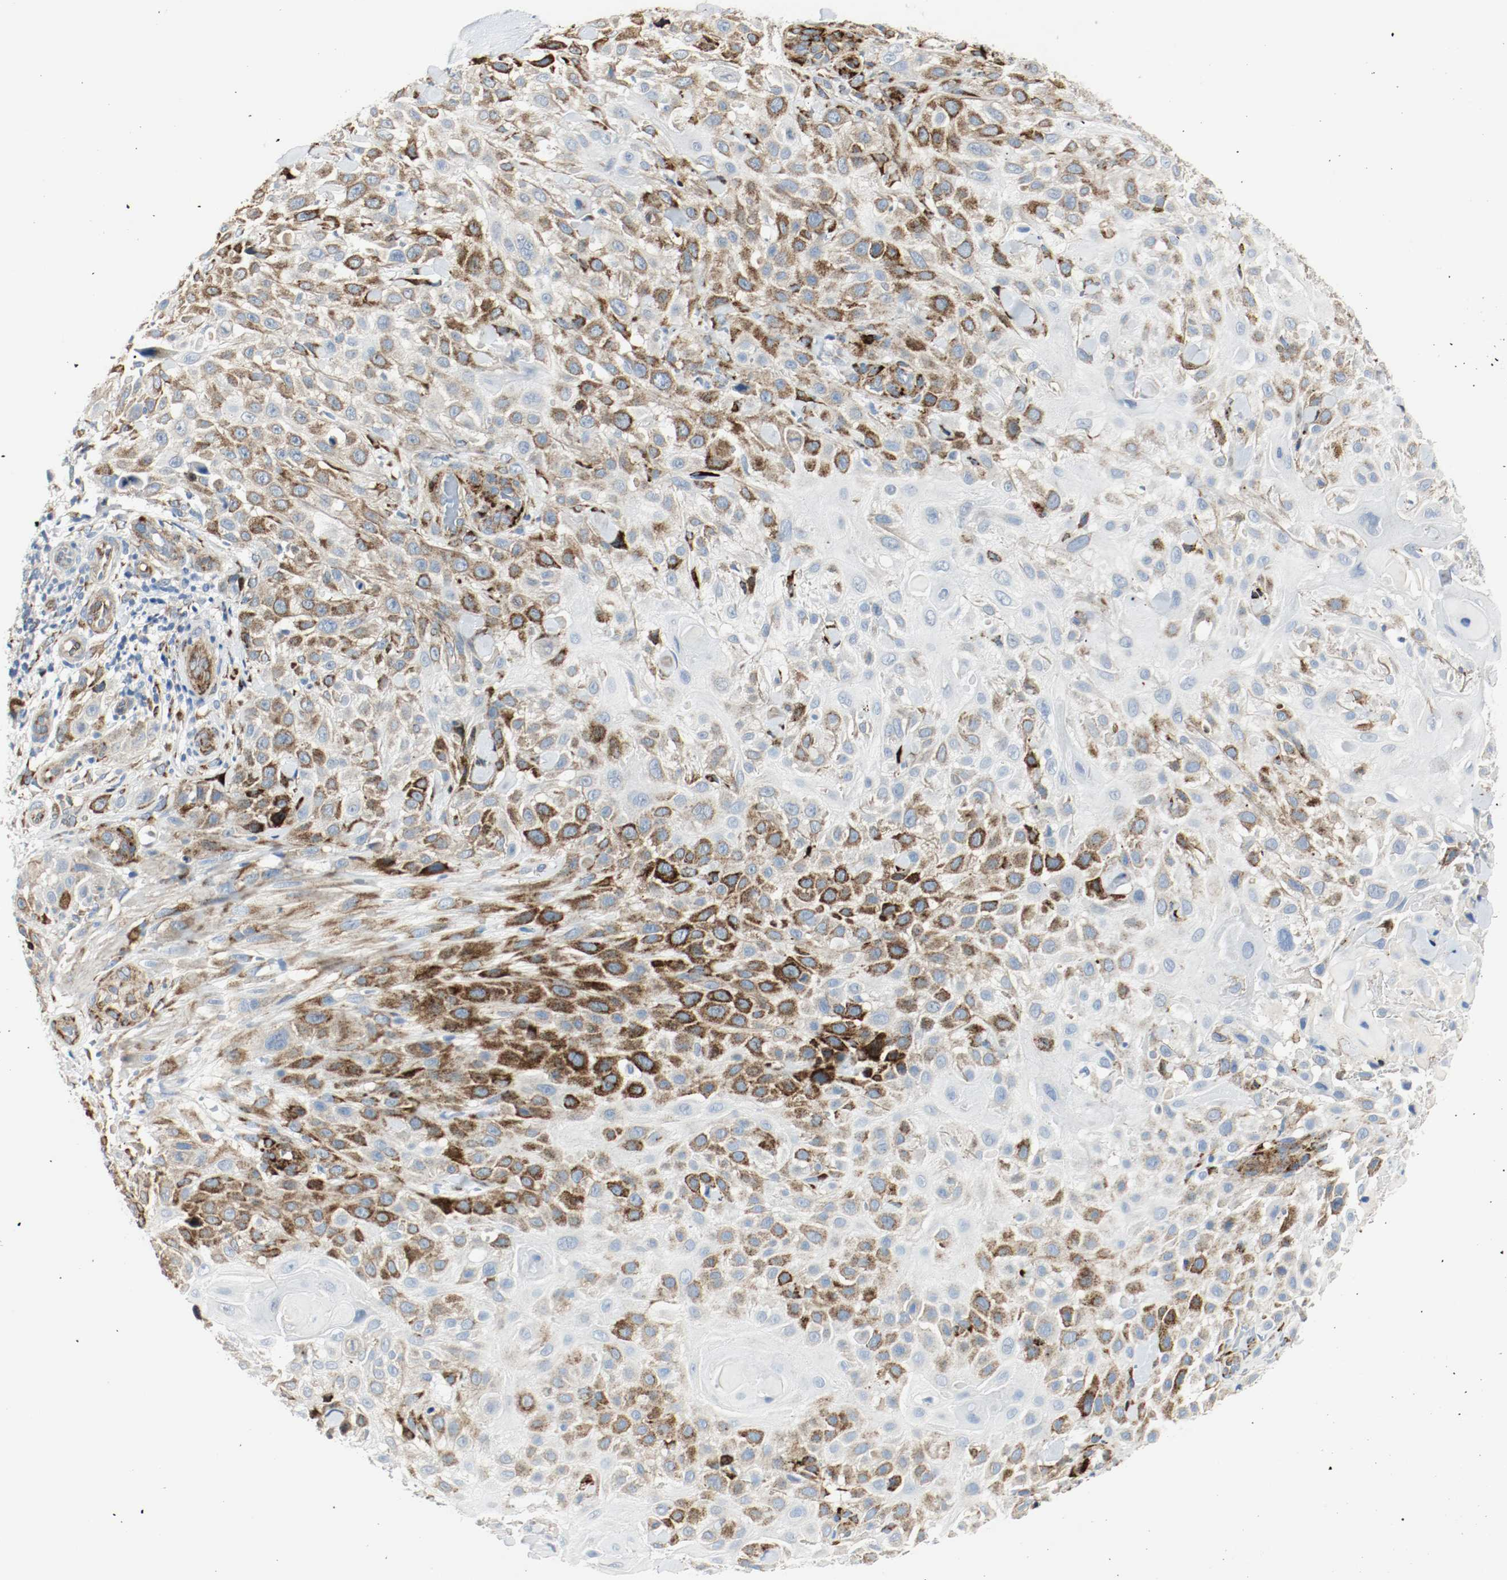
{"staining": {"intensity": "strong", "quantity": "<25%", "location": "cytoplasmic/membranous"}, "tissue": "skin cancer", "cell_type": "Tumor cells", "image_type": "cancer", "snomed": [{"axis": "morphology", "description": "Squamous cell carcinoma, NOS"}, {"axis": "topography", "description": "Skin"}], "caption": "This photomicrograph shows IHC staining of skin cancer (squamous cell carcinoma), with medium strong cytoplasmic/membranous expression in approximately <25% of tumor cells.", "gene": "LAMB1", "patient": {"sex": "female", "age": 42}}